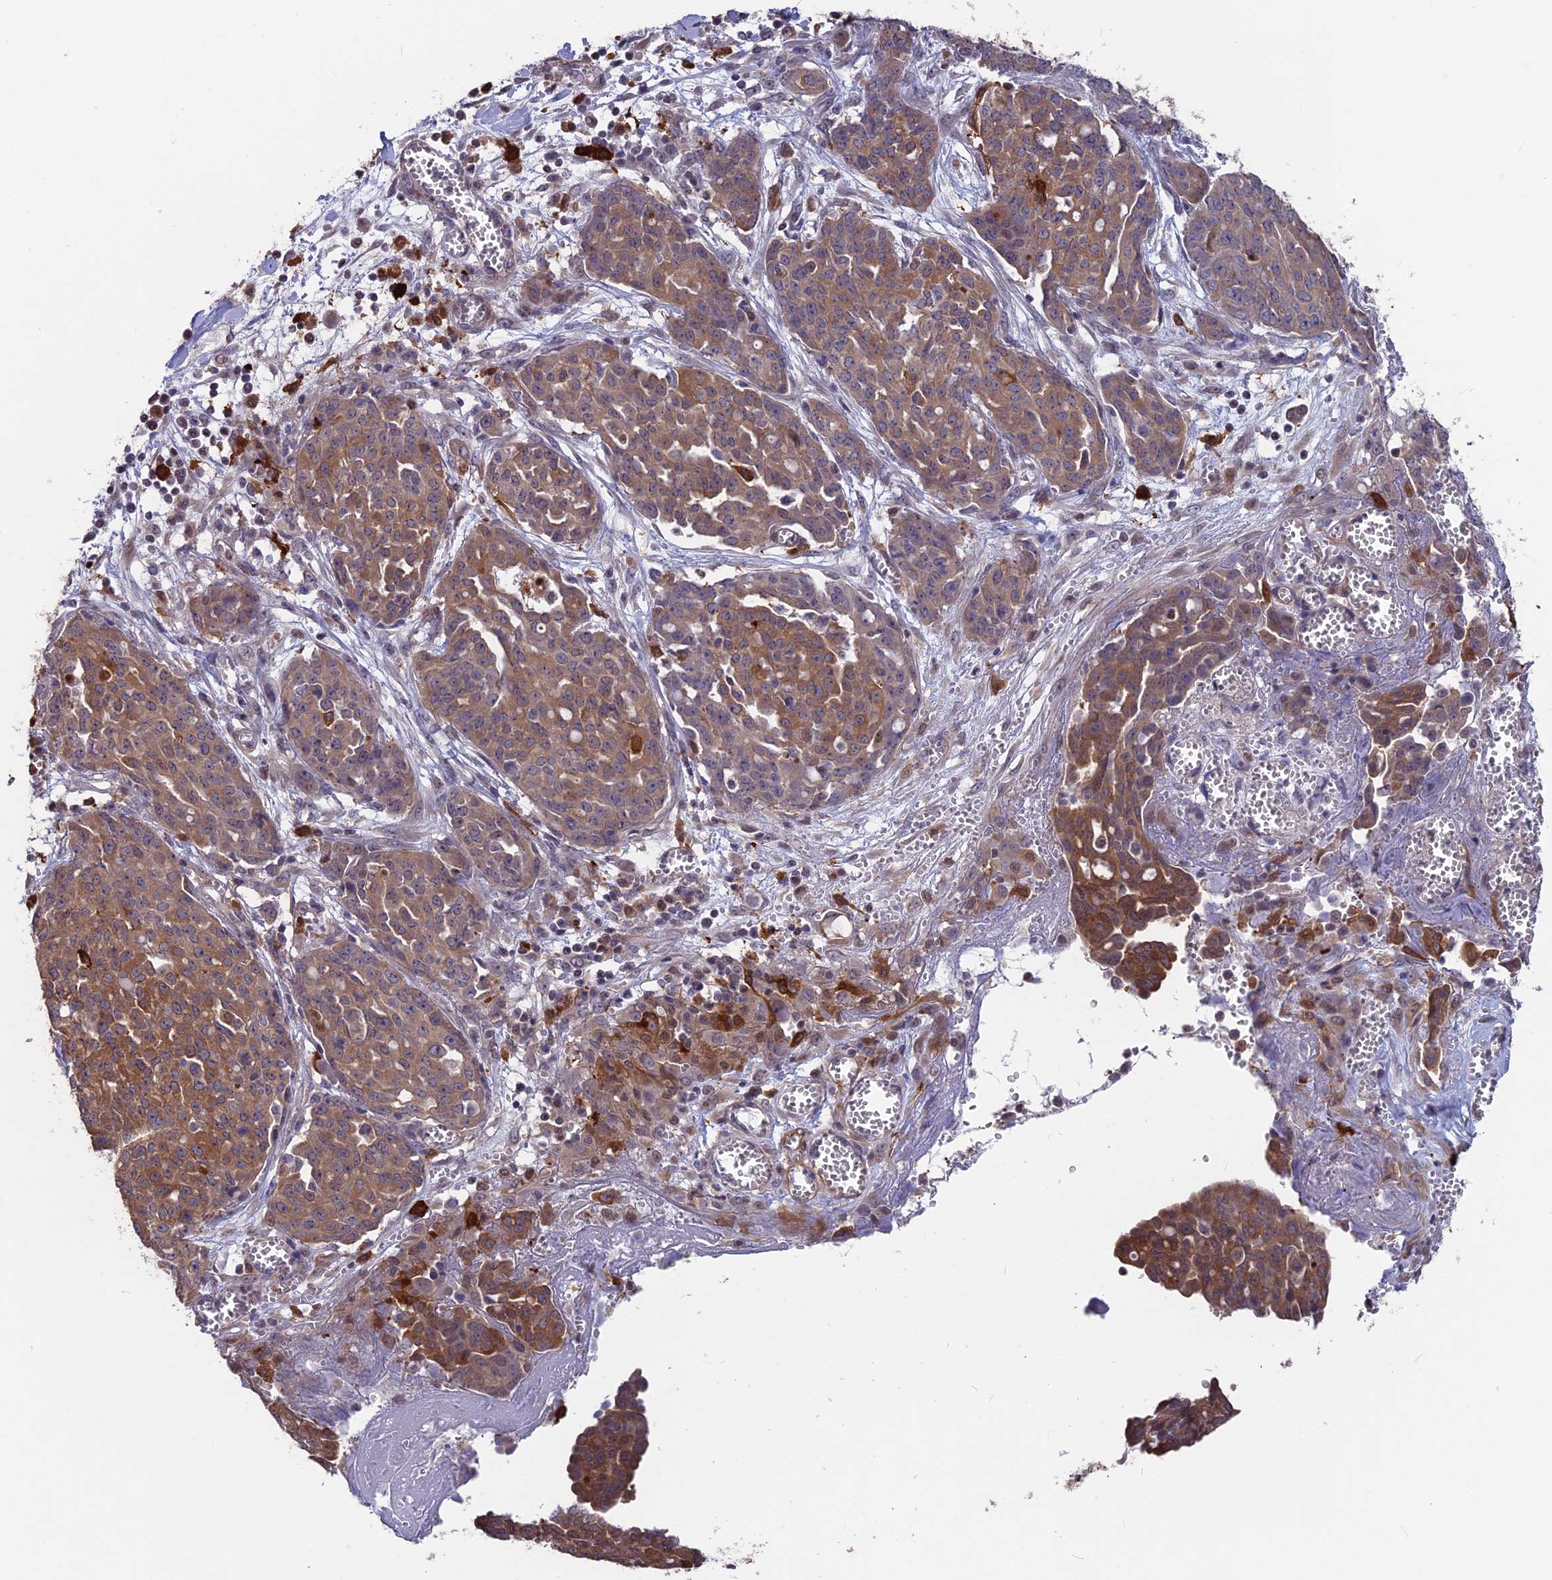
{"staining": {"intensity": "moderate", "quantity": ">75%", "location": "cytoplasmic/membranous"}, "tissue": "ovarian cancer", "cell_type": "Tumor cells", "image_type": "cancer", "snomed": [{"axis": "morphology", "description": "Cystadenocarcinoma, serous, NOS"}, {"axis": "topography", "description": "Soft tissue"}, {"axis": "topography", "description": "Ovary"}], "caption": "Ovarian serous cystadenocarcinoma was stained to show a protein in brown. There is medium levels of moderate cytoplasmic/membranous expression in about >75% of tumor cells.", "gene": "MAST2", "patient": {"sex": "female", "age": 57}}